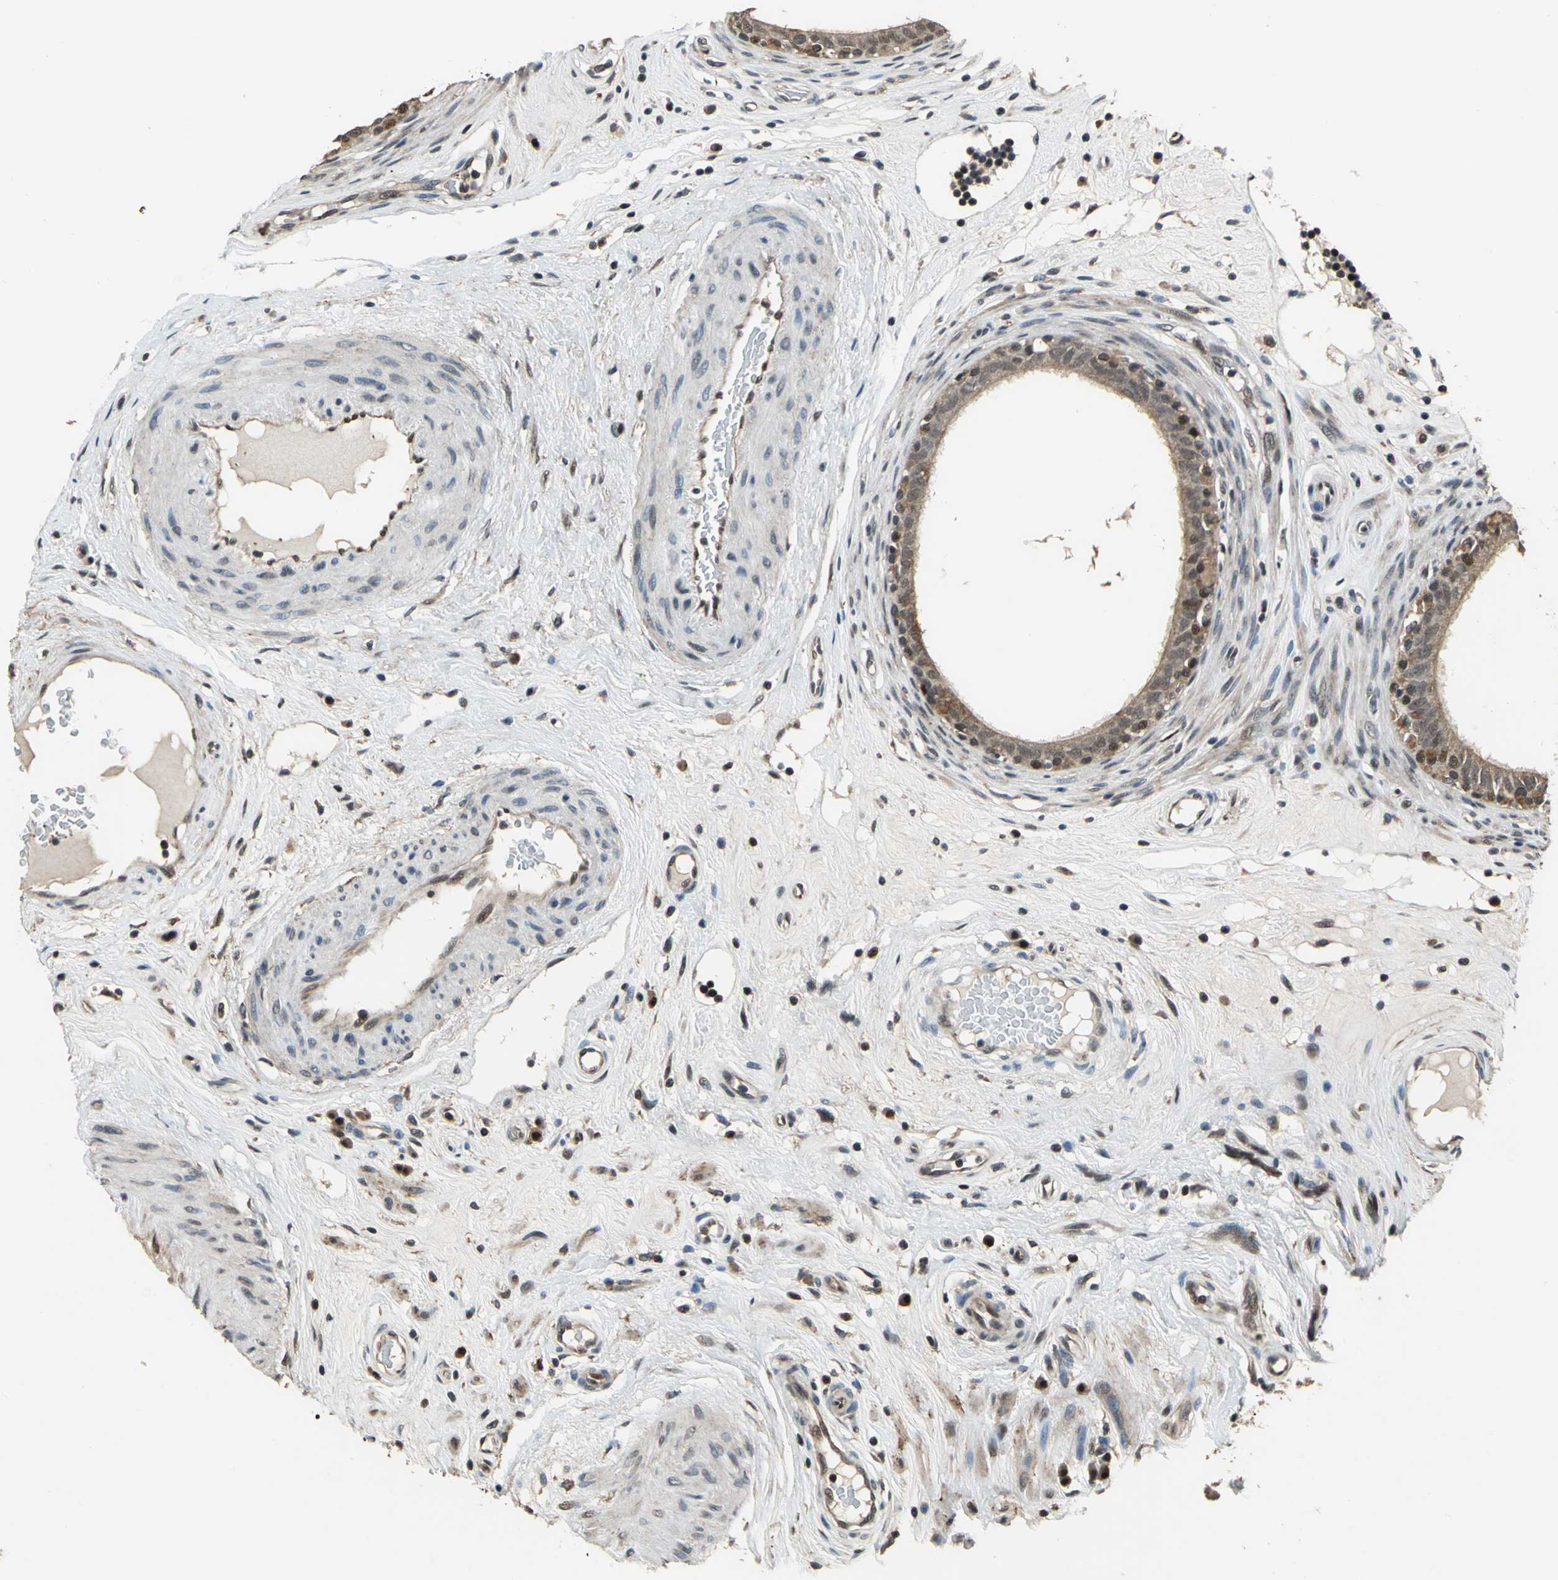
{"staining": {"intensity": "moderate", "quantity": ">75%", "location": "cytoplasmic/membranous,nuclear"}, "tissue": "epididymis", "cell_type": "Glandular cells", "image_type": "normal", "snomed": [{"axis": "morphology", "description": "Normal tissue, NOS"}, {"axis": "morphology", "description": "Inflammation, NOS"}, {"axis": "topography", "description": "Epididymis"}], "caption": "Immunohistochemistry (DAB (3,3'-diaminobenzidine)) staining of normal human epididymis shows moderate cytoplasmic/membranous,nuclear protein staining in about >75% of glandular cells.", "gene": "MIS18BP1", "patient": {"sex": "male", "age": 84}}